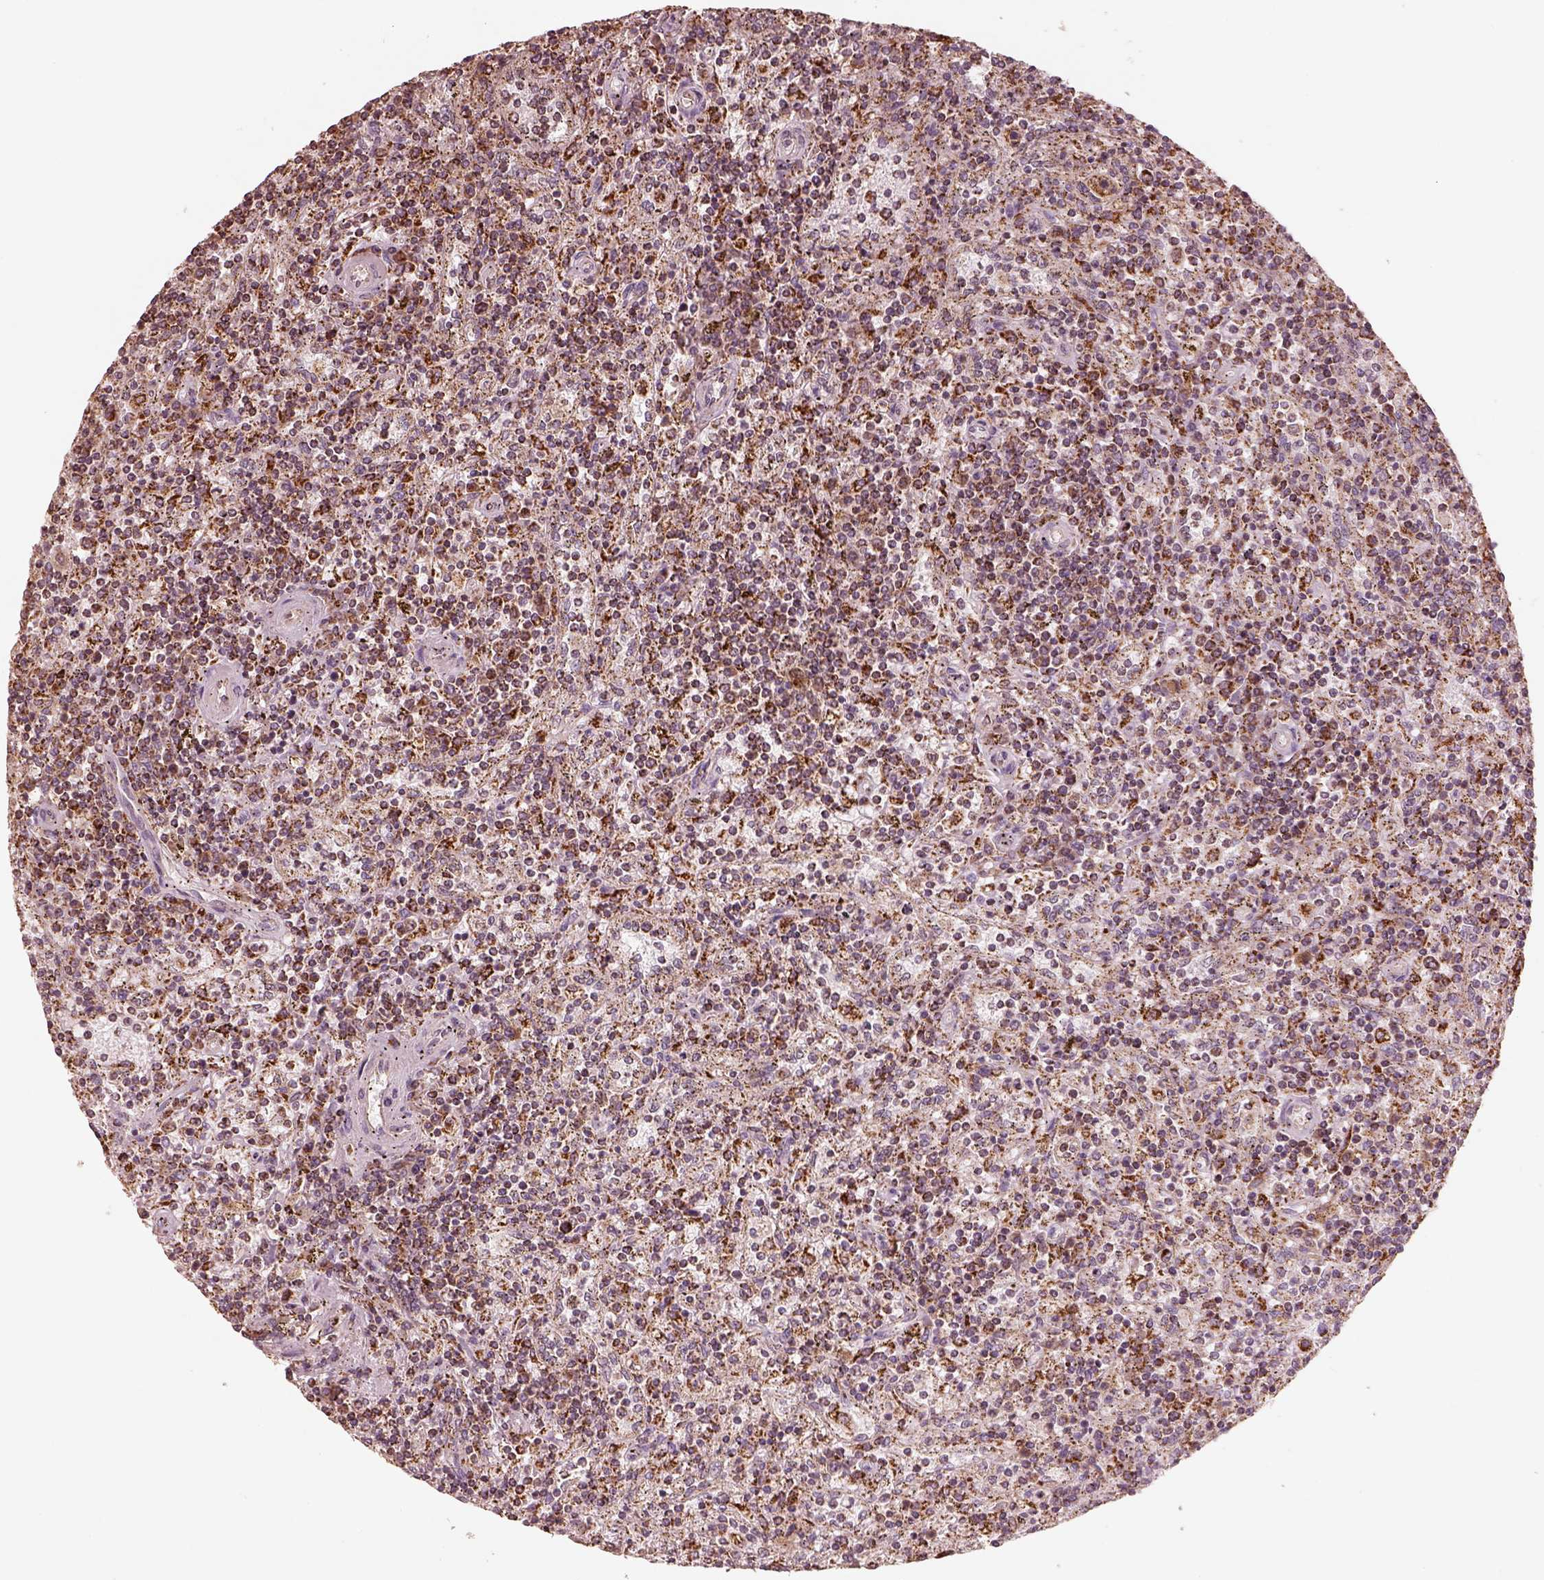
{"staining": {"intensity": "strong", "quantity": ">75%", "location": "cytoplasmic/membranous"}, "tissue": "lymphoma", "cell_type": "Tumor cells", "image_type": "cancer", "snomed": [{"axis": "morphology", "description": "Malignant lymphoma, non-Hodgkin's type, Low grade"}, {"axis": "topography", "description": "Spleen"}], "caption": "Protein staining displays strong cytoplasmic/membranous positivity in approximately >75% of tumor cells in low-grade malignant lymphoma, non-Hodgkin's type.", "gene": "ENTPD6", "patient": {"sex": "male", "age": 62}}